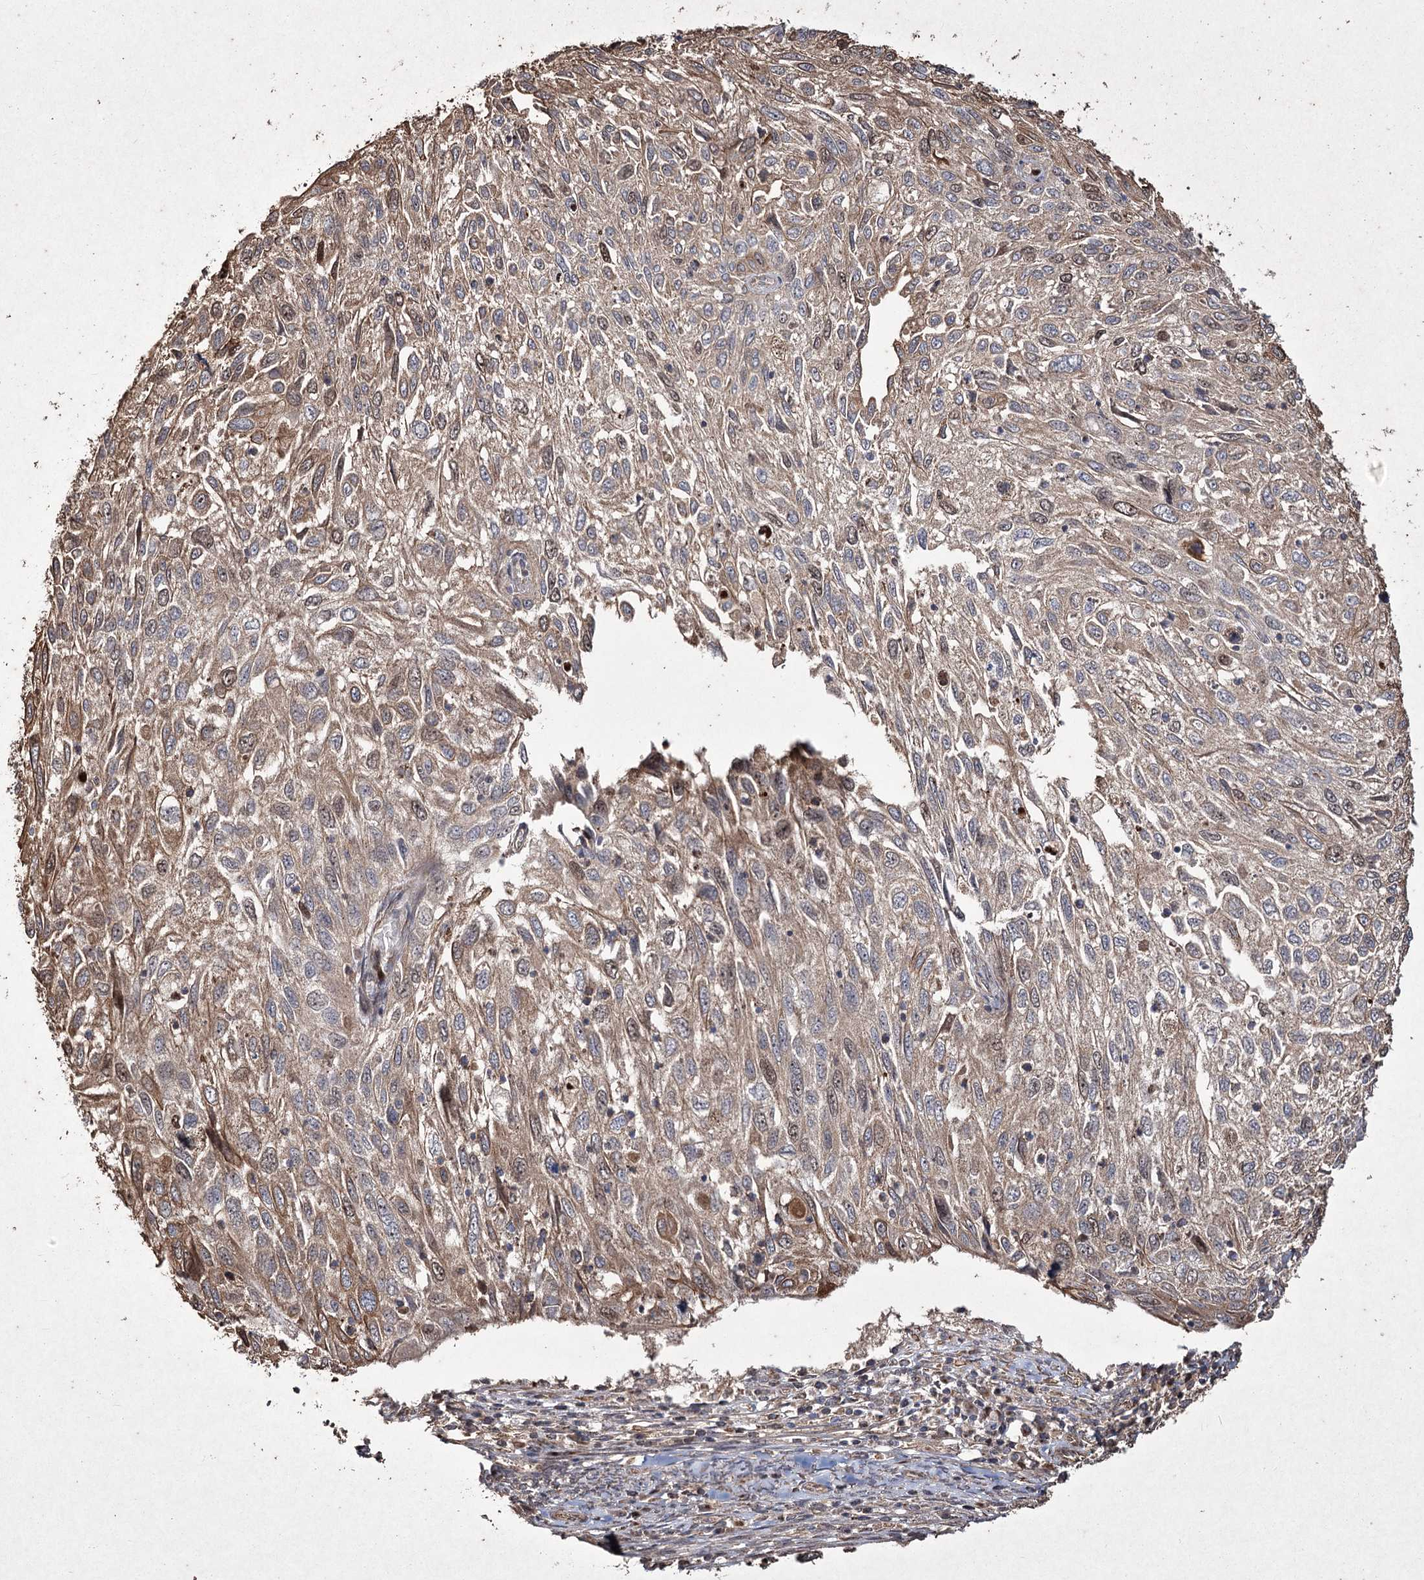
{"staining": {"intensity": "weak", "quantity": "25%-75%", "location": "cytoplasmic/membranous,nuclear"}, "tissue": "cervical cancer", "cell_type": "Tumor cells", "image_type": "cancer", "snomed": [{"axis": "morphology", "description": "Squamous cell carcinoma, NOS"}, {"axis": "topography", "description": "Cervix"}], "caption": "Immunohistochemical staining of human cervical cancer (squamous cell carcinoma) reveals weak cytoplasmic/membranous and nuclear protein staining in about 25%-75% of tumor cells. The protein is shown in brown color, while the nuclei are stained blue.", "gene": "PRC1", "patient": {"sex": "female", "age": 70}}